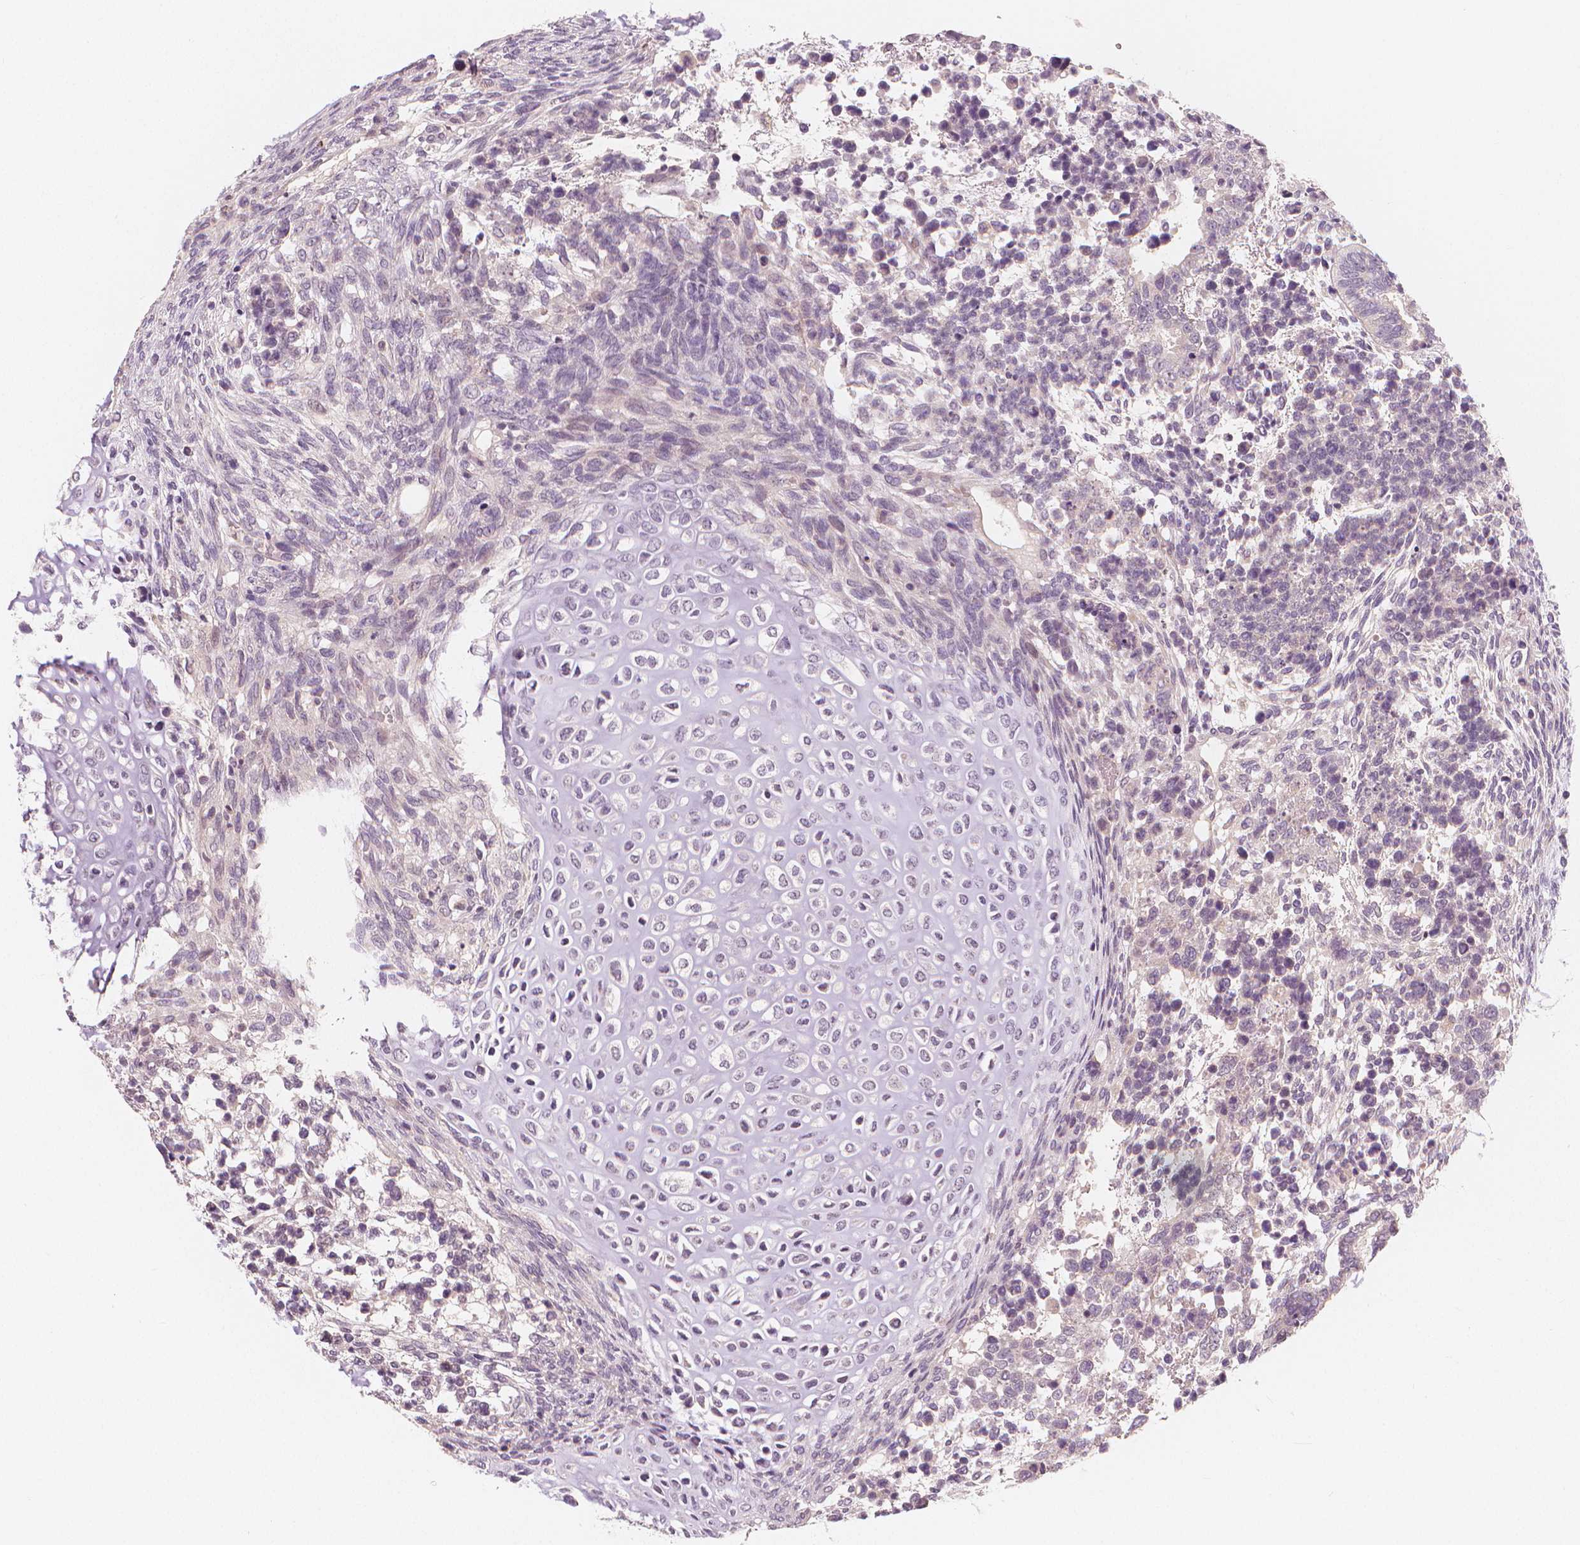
{"staining": {"intensity": "negative", "quantity": "none", "location": "none"}, "tissue": "testis cancer", "cell_type": "Tumor cells", "image_type": "cancer", "snomed": [{"axis": "morphology", "description": "Carcinoma, Embryonal, NOS"}, {"axis": "topography", "description": "Testis"}], "caption": "There is no significant staining in tumor cells of embryonal carcinoma (testis).", "gene": "RNASE7", "patient": {"sex": "male", "age": 23}}